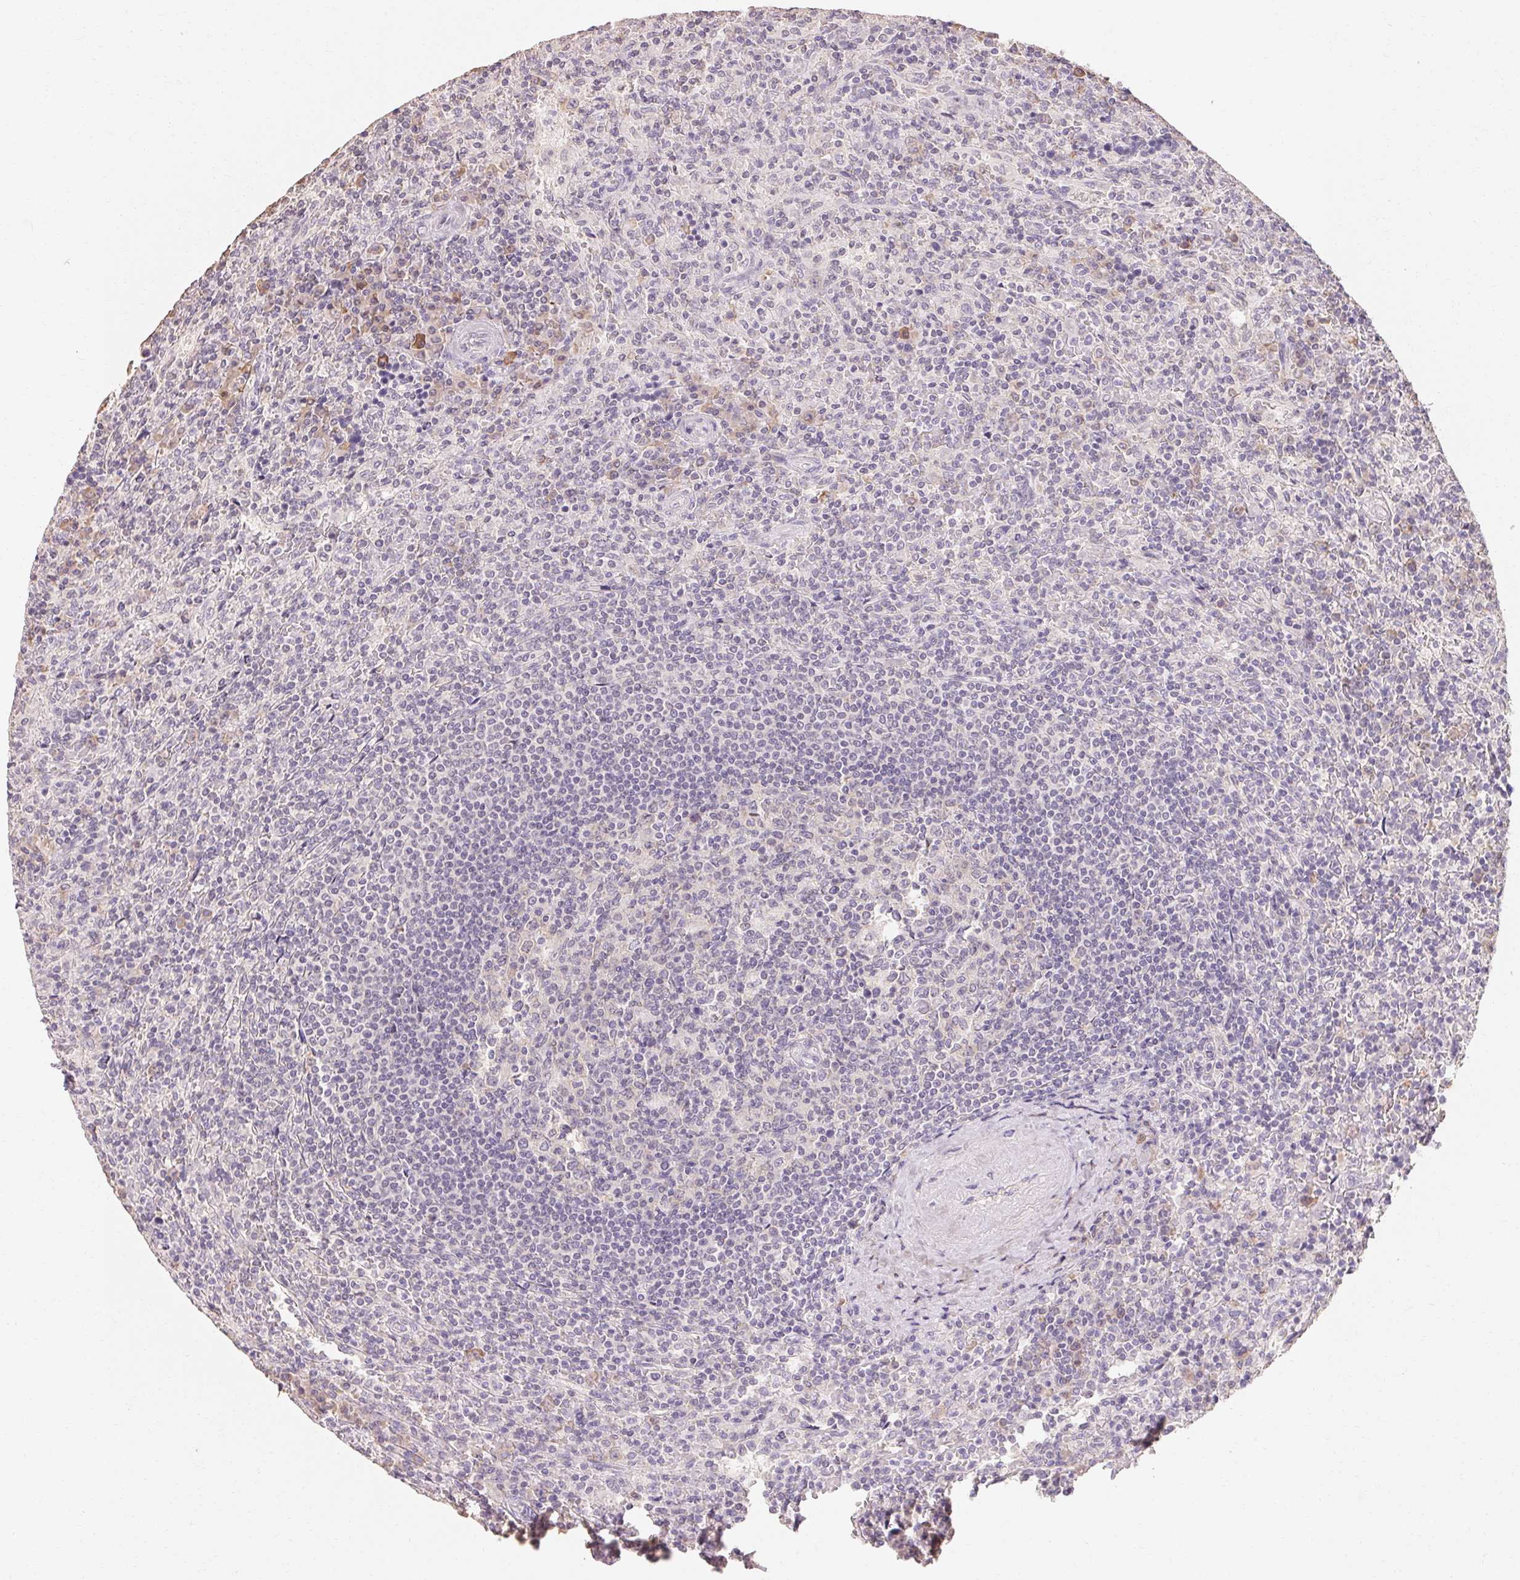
{"staining": {"intensity": "negative", "quantity": "none", "location": "none"}, "tissue": "lymphoma", "cell_type": "Tumor cells", "image_type": "cancer", "snomed": [{"axis": "morphology", "description": "Malignant lymphoma, non-Hodgkin's type, Low grade"}, {"axis": "topography", "description": "Spleen"}], "caption": "This is an immunohistochemistry (IHC) image of lymphoma. There is no positivity in tumor cells.", "gene": "MAP7D2", "patient": {"sex": "male", "age": 62}}